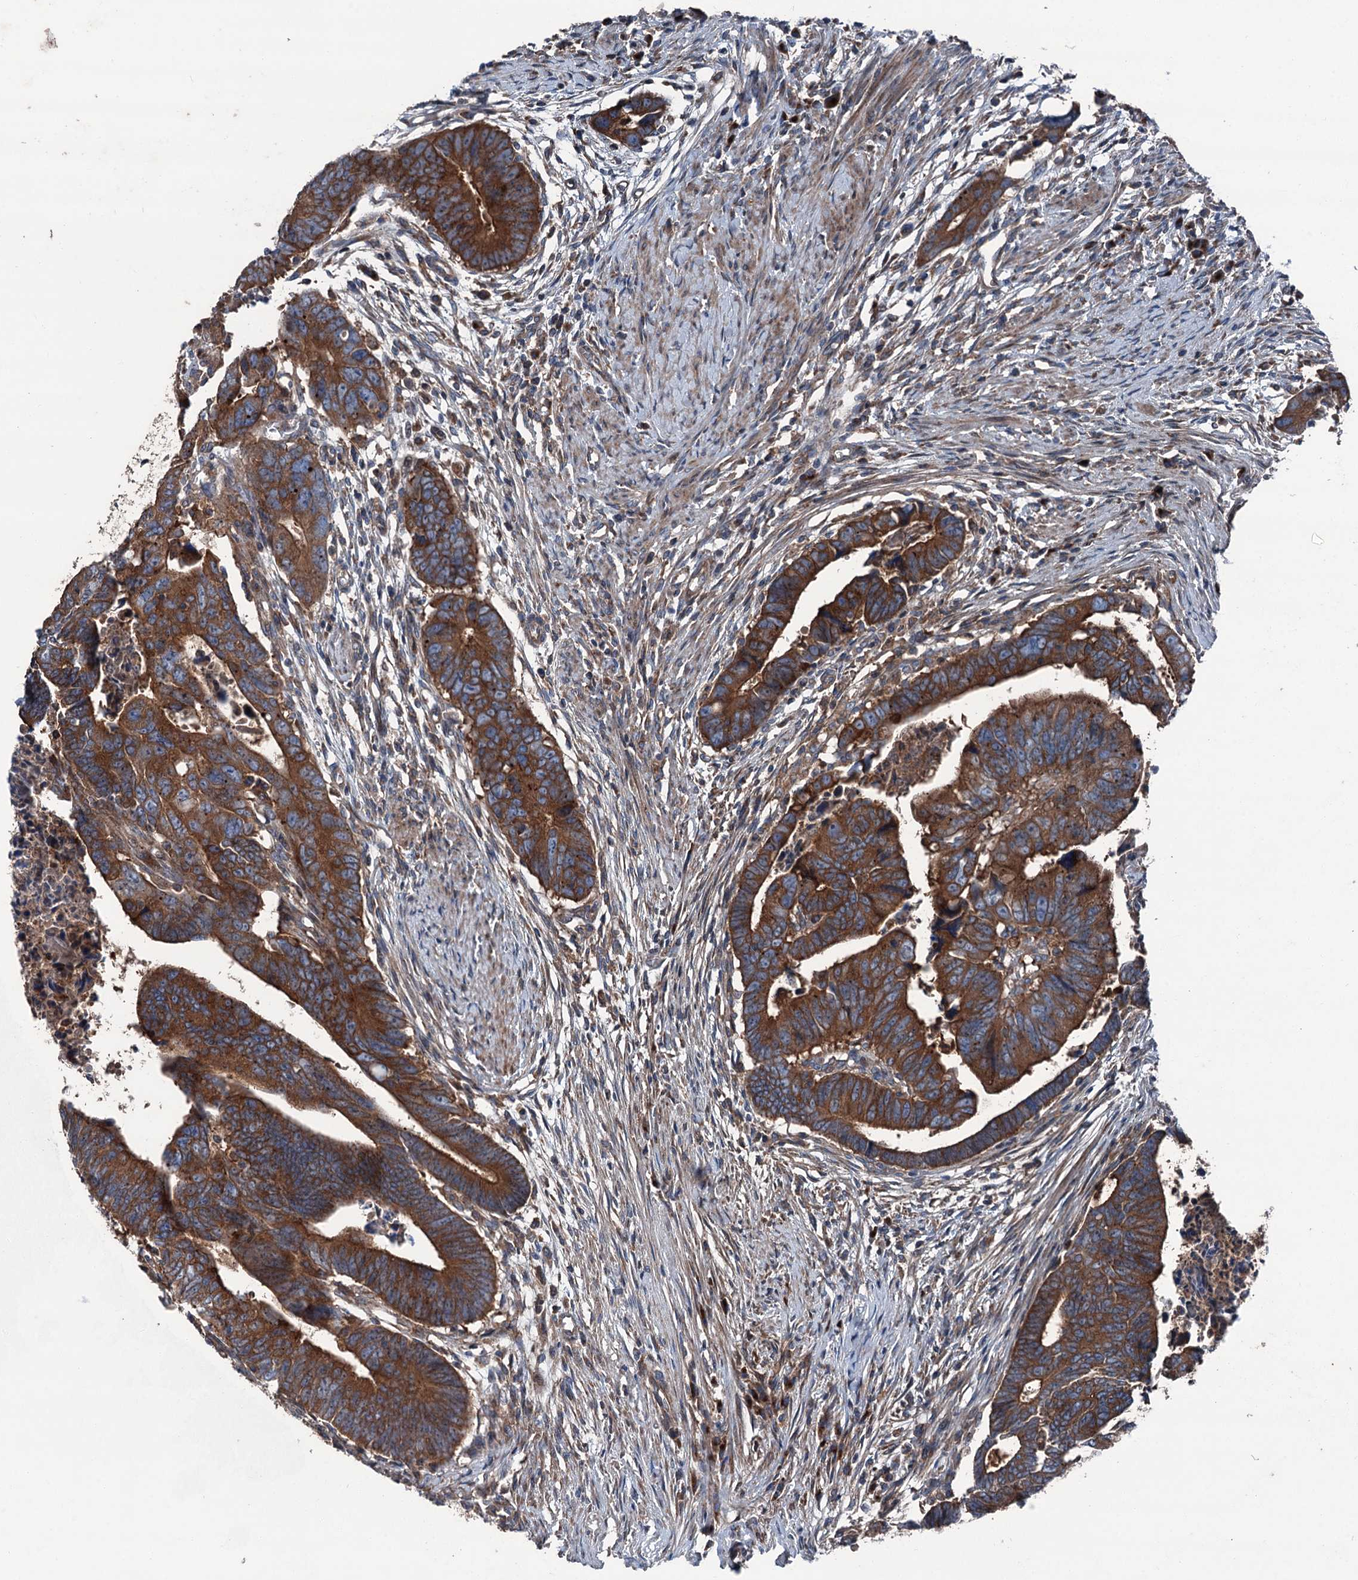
{"staining": {"intensity": "strong", "quantity": ">75%", "location": "cytoplasmic/membranous"}, "tissue": "colorectal cancer", "cell_type": "Tumor cells", "image_type": "cancer", "snomed": [{"axis": "morphology", "description": "Adenocarcinoma, NOS"}, {"axis": "topography", "description": "Rectum"}], "caption": "Colorectal cancer (adenocarcinoma) stained for a protein (brown) reveals strong cytoplasmic/membranous positive expression in about >75% of tumor cells.", "gene": "RUFY1", "patient": {"sex": "female", "age": 65}}